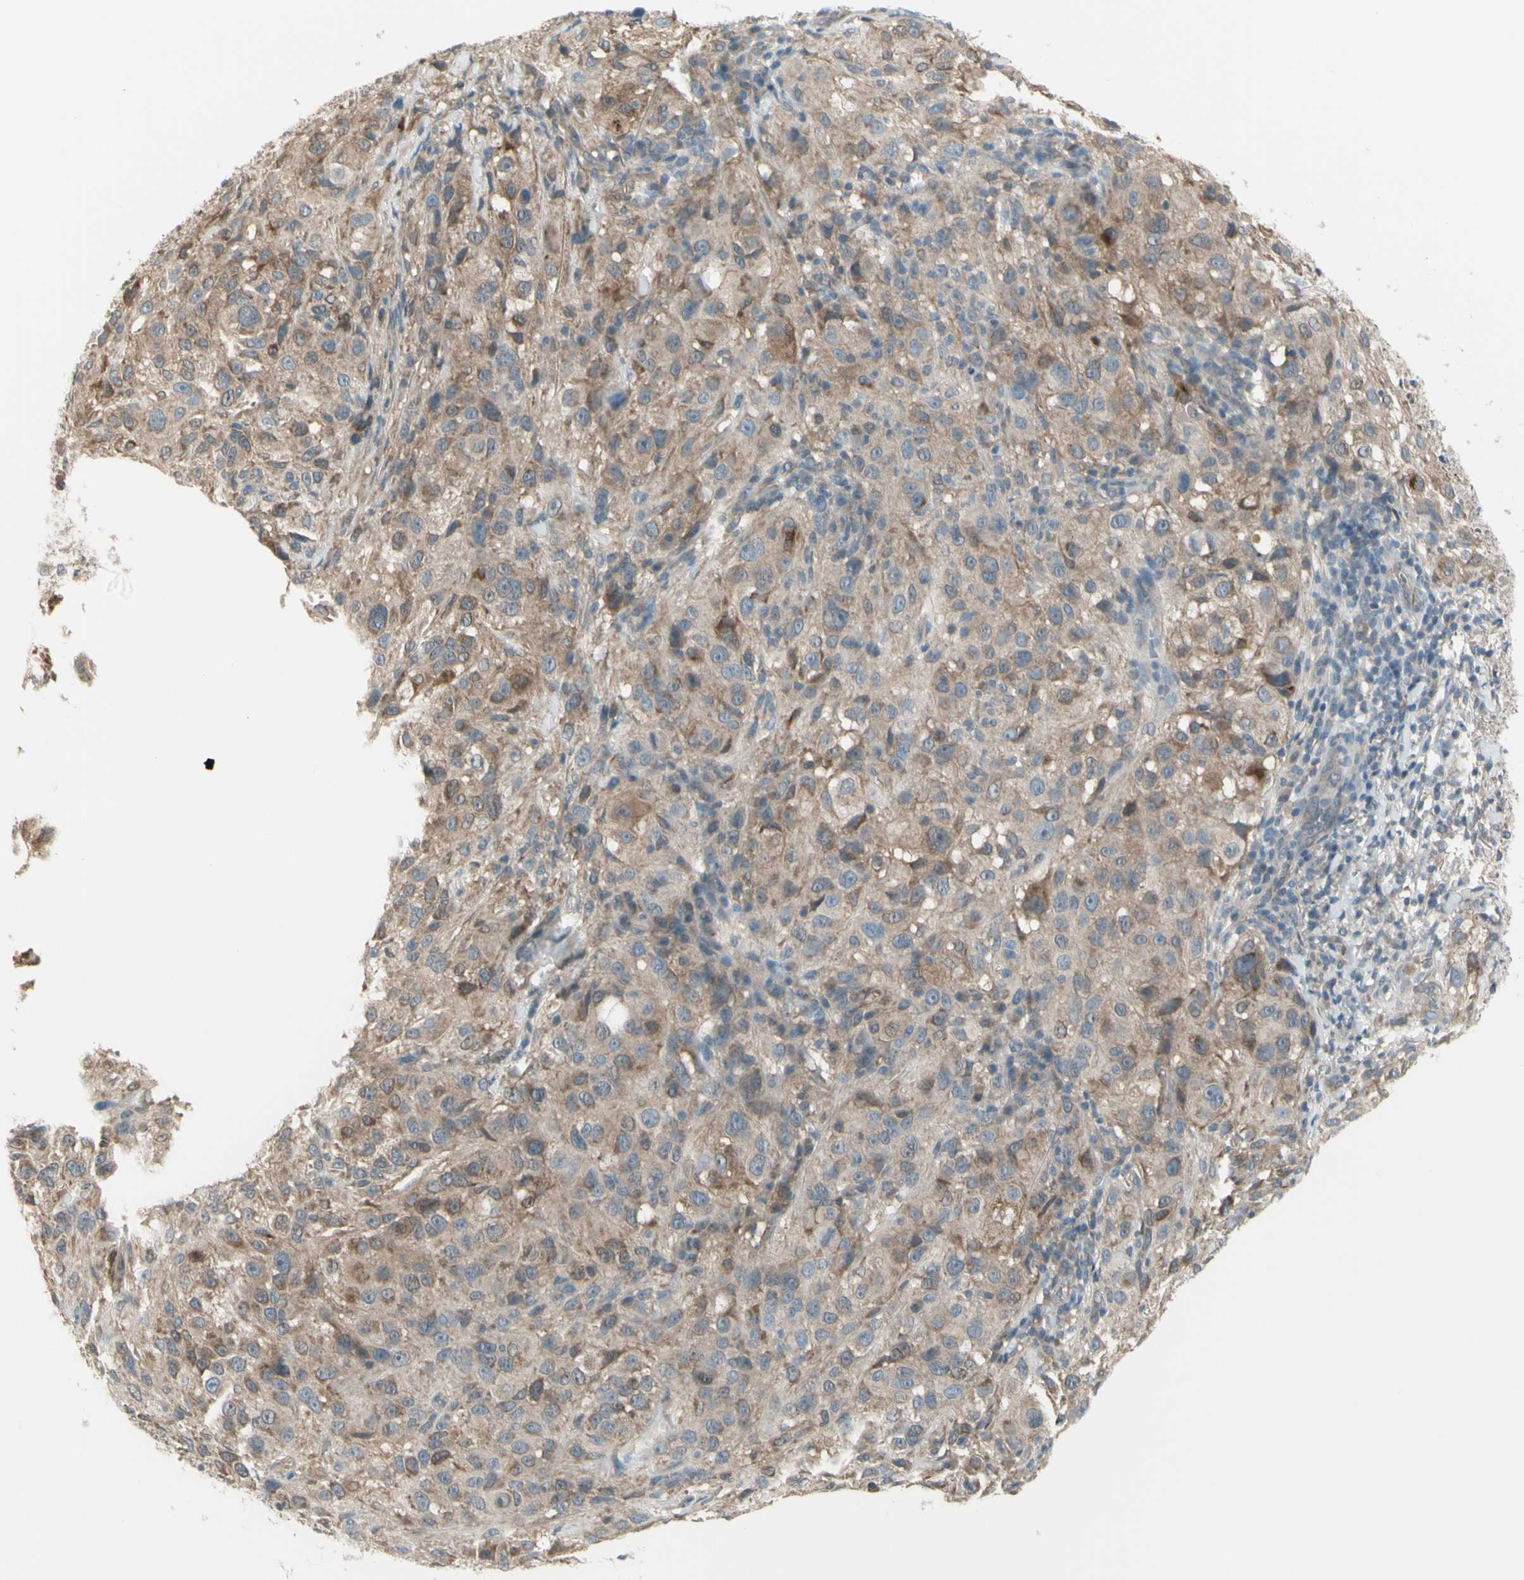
{"staining": {"intensity": "weak", "quantity": "25%-75%", "location": "cytoplasmic/membranous"}, "tissue": "melanoma", "cell_type": "Tumor cells", "image_type": "cancer", "snomed": [{"axis": "morphology", "description": "Necrosis, NOS"}, {"axis": "morphology", "description": "Malignant melanoma, NOS"}, {"axis": "topography", "description": "Skin"}], "caption": "This is a histology image of IHC staining of malignant melanoma, which shows weak positivity in the cytoplasmic/membranous of tumor cells.", "gene": "NAXD", "patient": {"sex": "female", "age": 87}}